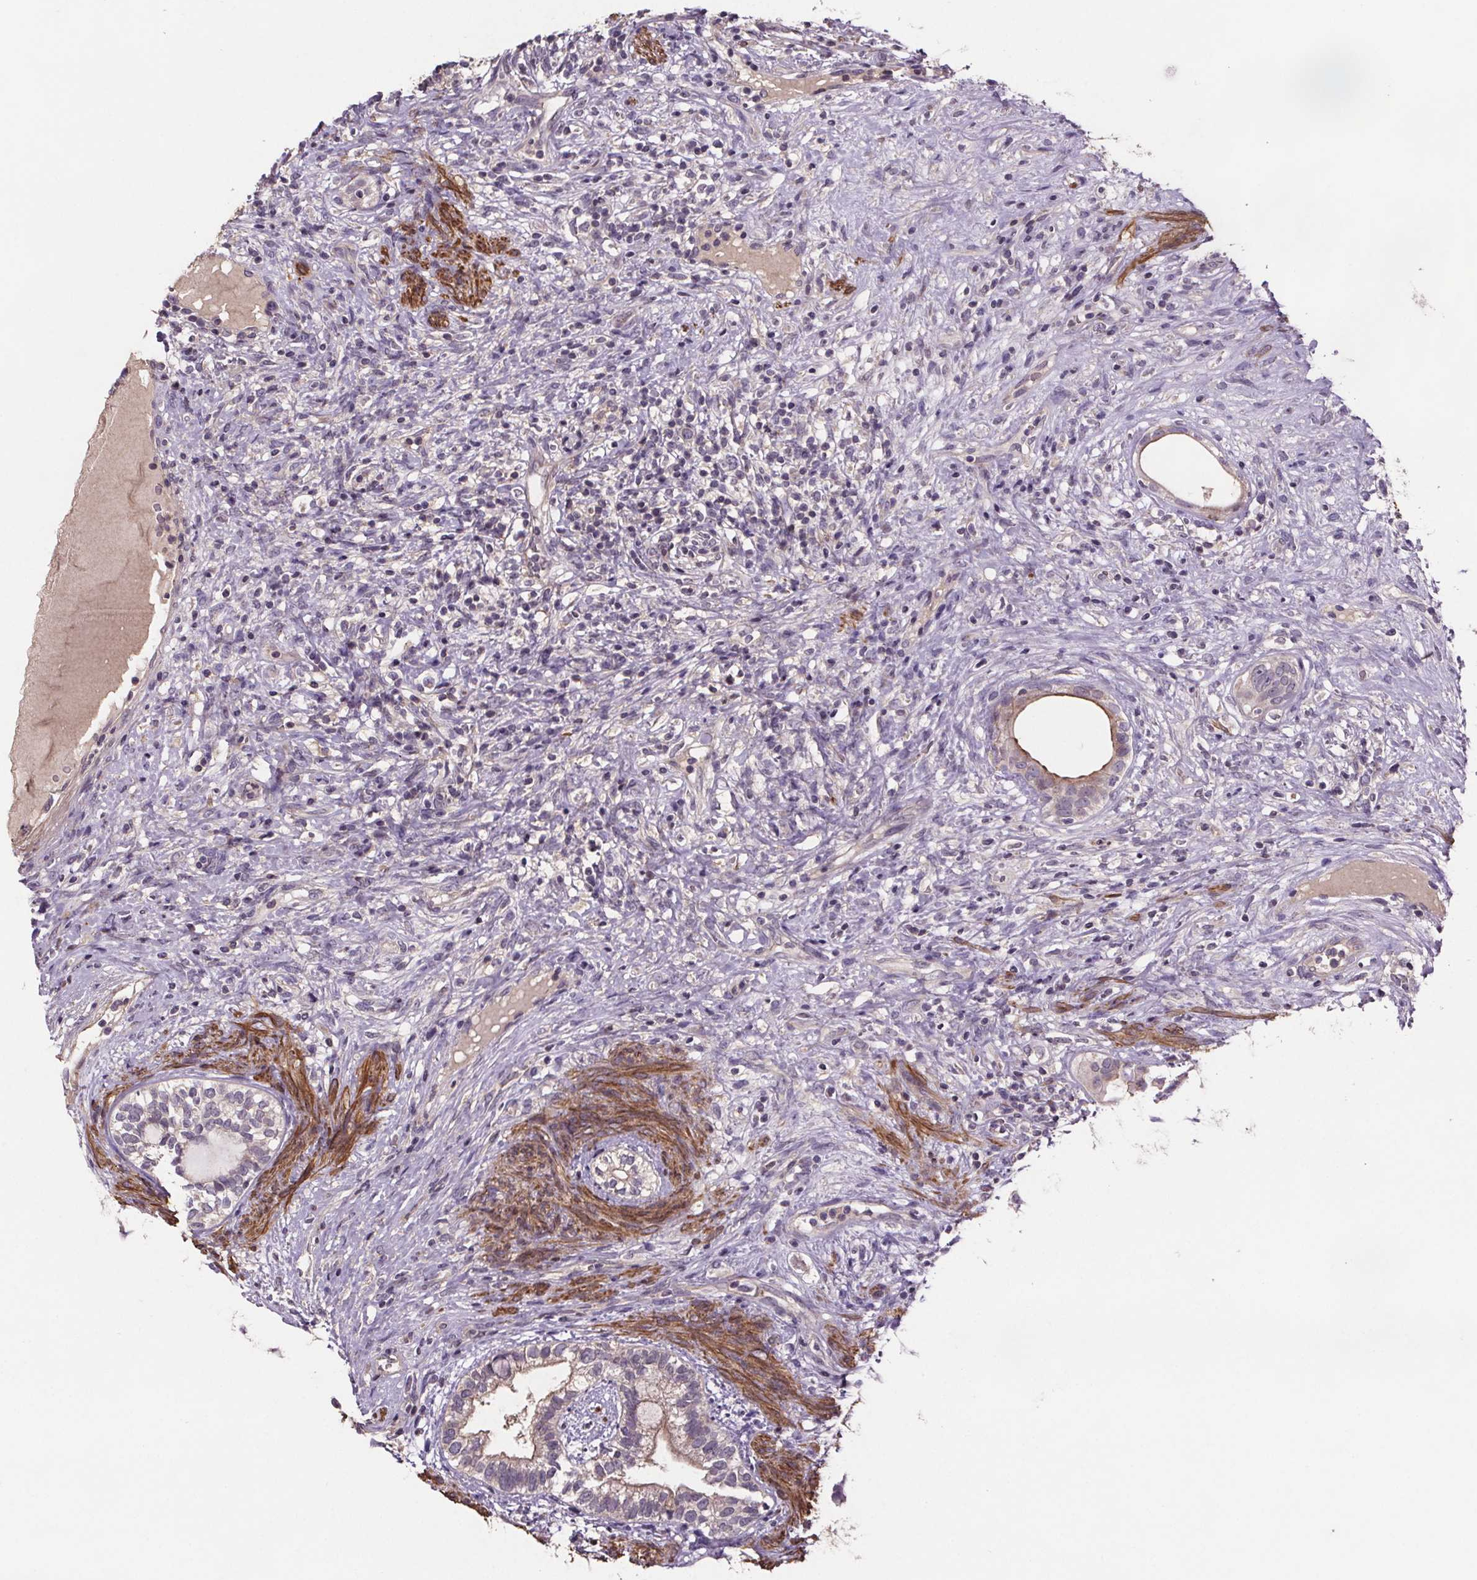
{"staining": {"intensity": "negative", "quantity": "none", "location": "none"}, "tissue": "testis cancer", "cell_type": "Tumor cells", "image_type": "cancer", "snomed": [{"axis": "morphology", "description": "Seminoma, NOS"}, {"axis": "morphology", "description": "Carcinoma, Embryonal, NOS"}, {"axis": "topography", "description": "Testis"}], "caption": "High power microscopy photomicrograph of an immunohistochemistry (IHC) histopathology image of testis embryonal carcinoma, revealing no significant staining in tumor cells.", "gene": "CLN3", "patient": {"sex": "male", "age": 41}}